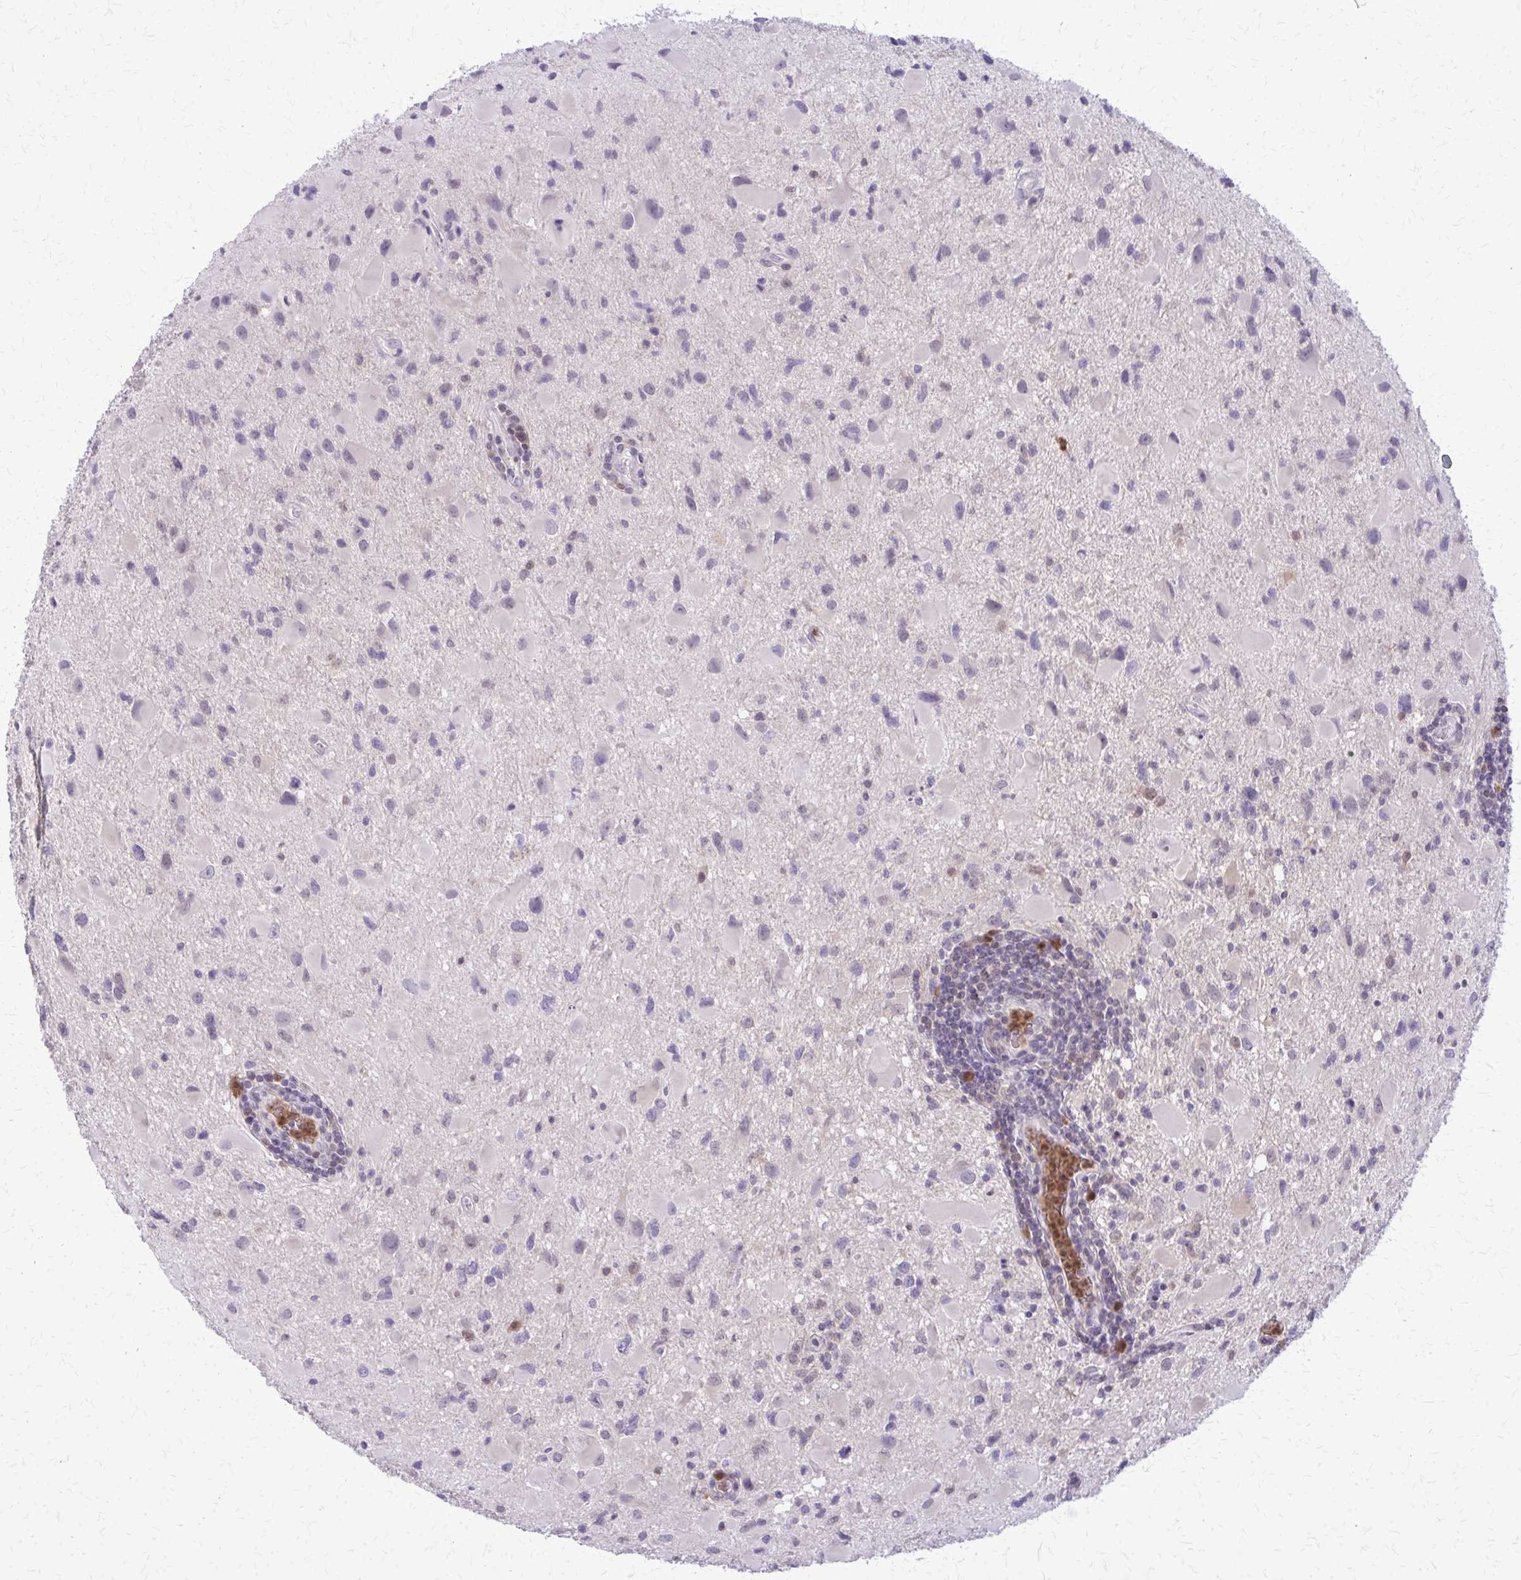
{"staining": {"intensity": "negative", "quantity": "none", "location": "none"}, "tissue": "glioma", "cell_type": "Tumor cells", "image_type": "cancer", "snomed": [{"axis": "morphology", "description": "Glioma, malignant, Low grade"}, {"axis": "topography", "description": "Brain"}], "caption": "This photomicrograph is of malignant glioma (low-grade) stained with immunohistochemistry to label a protein in brown with the nuclei are counter-stained blue. There is no staining in tumor cells.", "gene": "GLRX", "patient": {"sex": "female", "age": 32}}